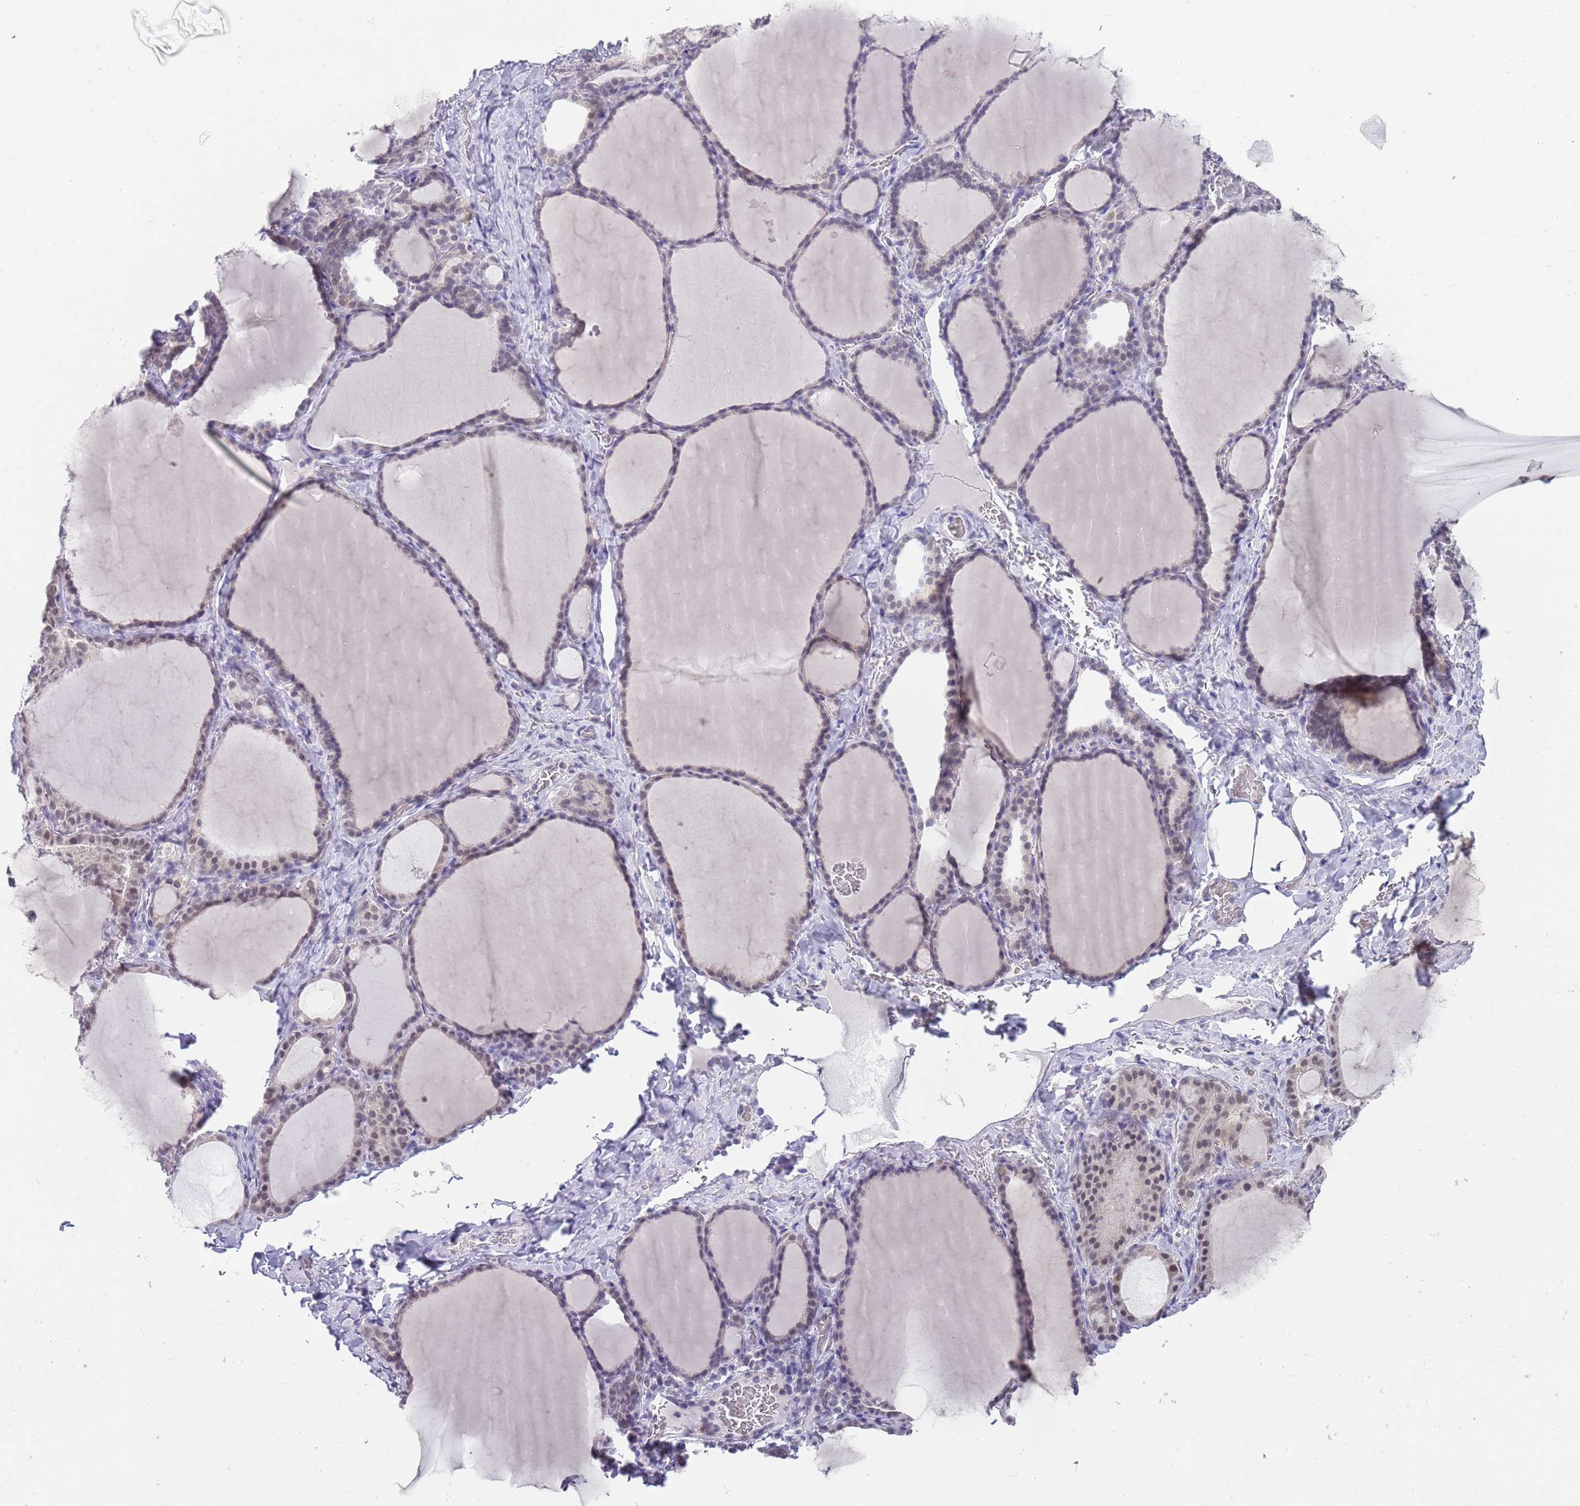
{"staining": {"intensity": "weak", "quantity": "<25%", "location": "nuclear"}, "tissue": "thyroid gland", "cell_type": "Glandular cells", "image_type": "normal", "snomed": [{"axis": "morphology", "description": "Normal tissue, NOS"}, {"axis": "topography", "description": "Thyroid gland"}], "caption": "Glandular cells show no significant protein staining in benign thyroid gland. (DAB (3,3'-diaminobenzidine) immunohistochemistry (IHC), high magnification).", "gene": "SEPHS2", "patient": {"sex": "female", "age": 39}}